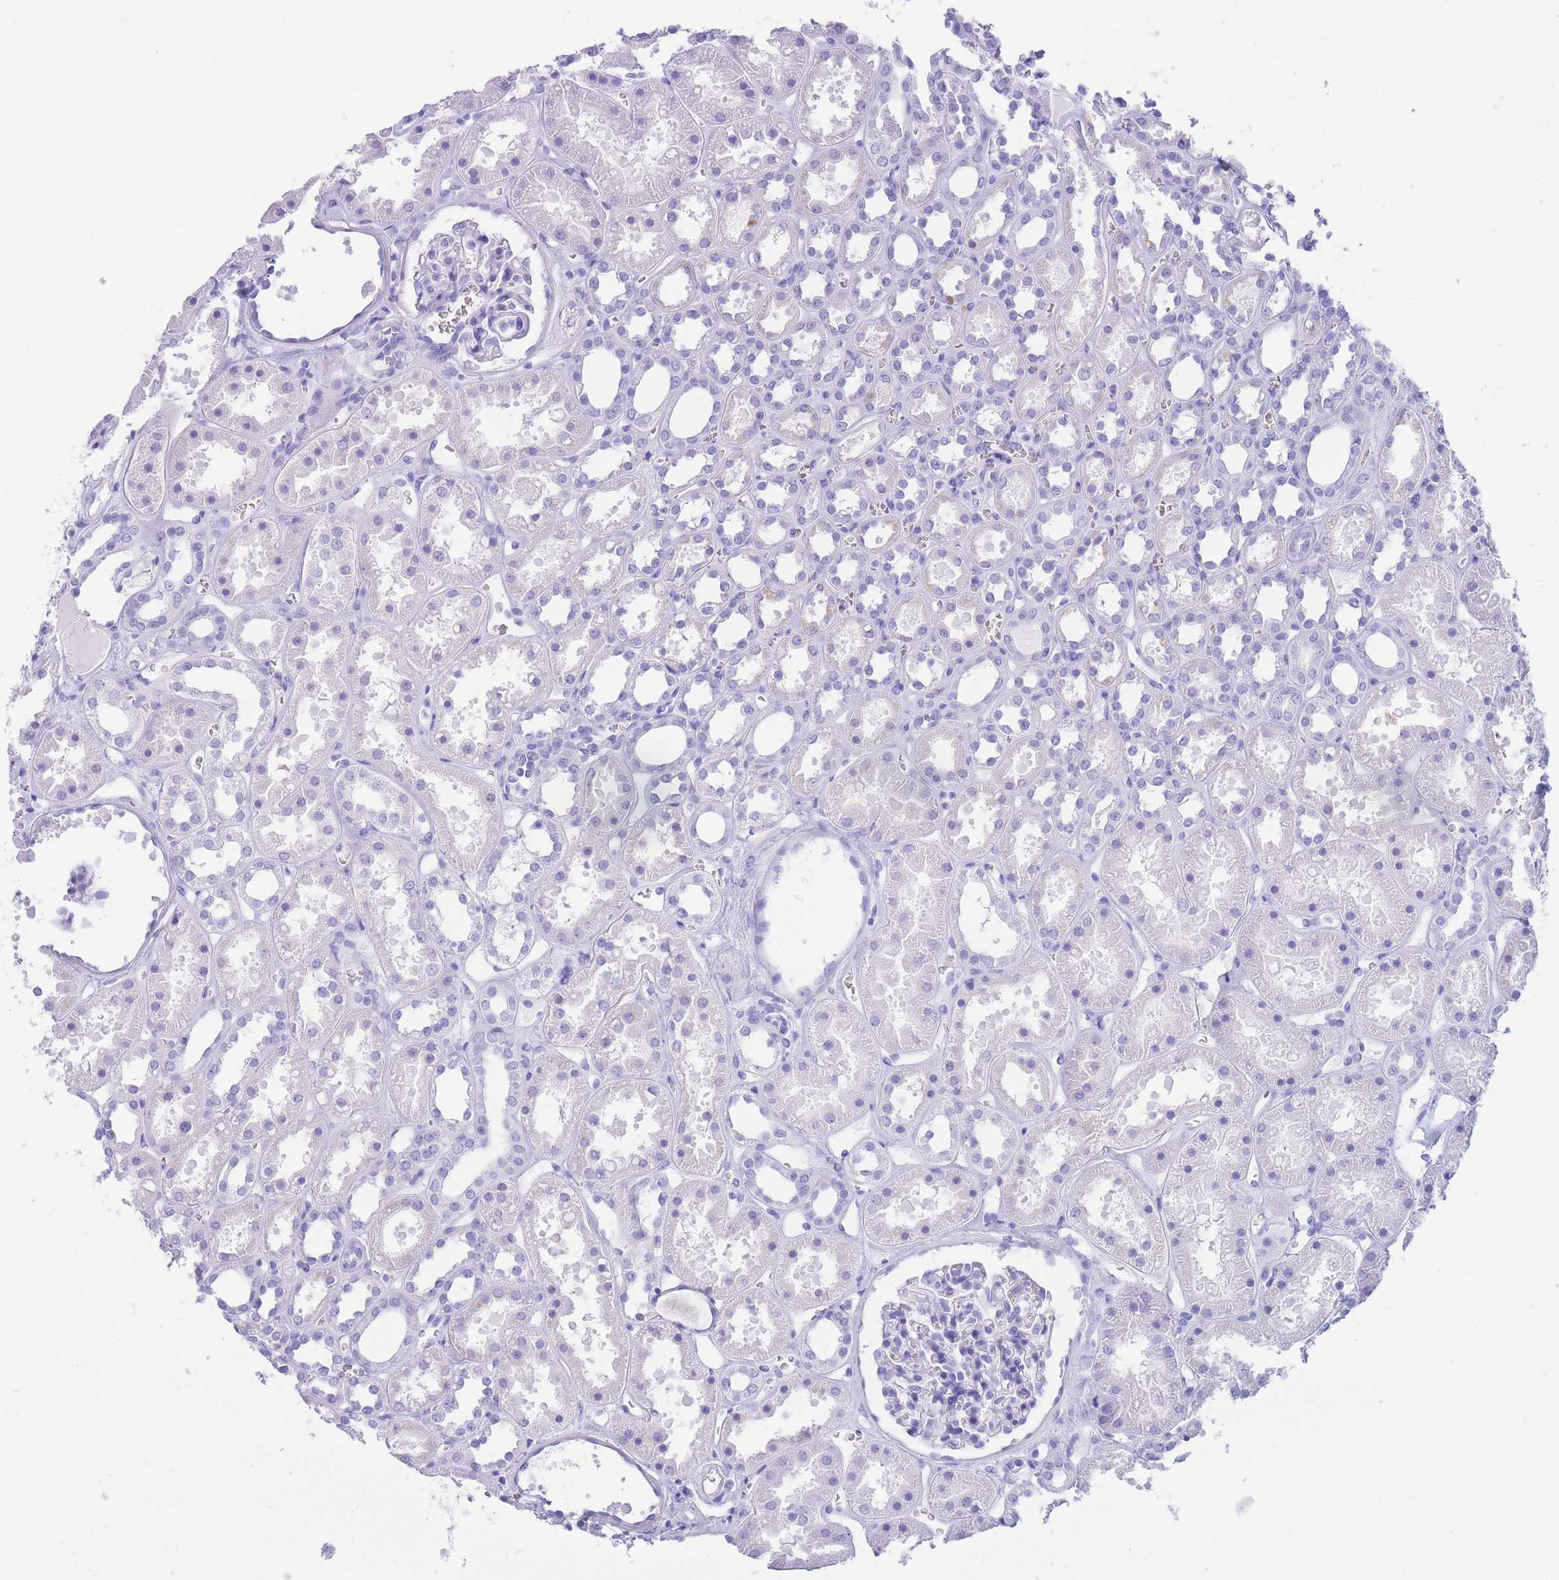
{"staining": {"intensity": "negative", "quantity": "none", "location": "none"}, "tissue": "kidney", "cell_type": "Cells in glomeruli", "image_type": "normal", "snomed": [{"axis": "morphology", "description": "Normal tissue, NOS"}, {"axis": "topography", "description": "Kidney"}], "caption": "Immunohistochemistry (IHC) photomicrograph of unremarkable kidney: kidney stained with DAB shows no significant protein expression in cells in glomeruli.", "gene": "SLCO1B1", "patient": {"sex": "female", "age": 41}}